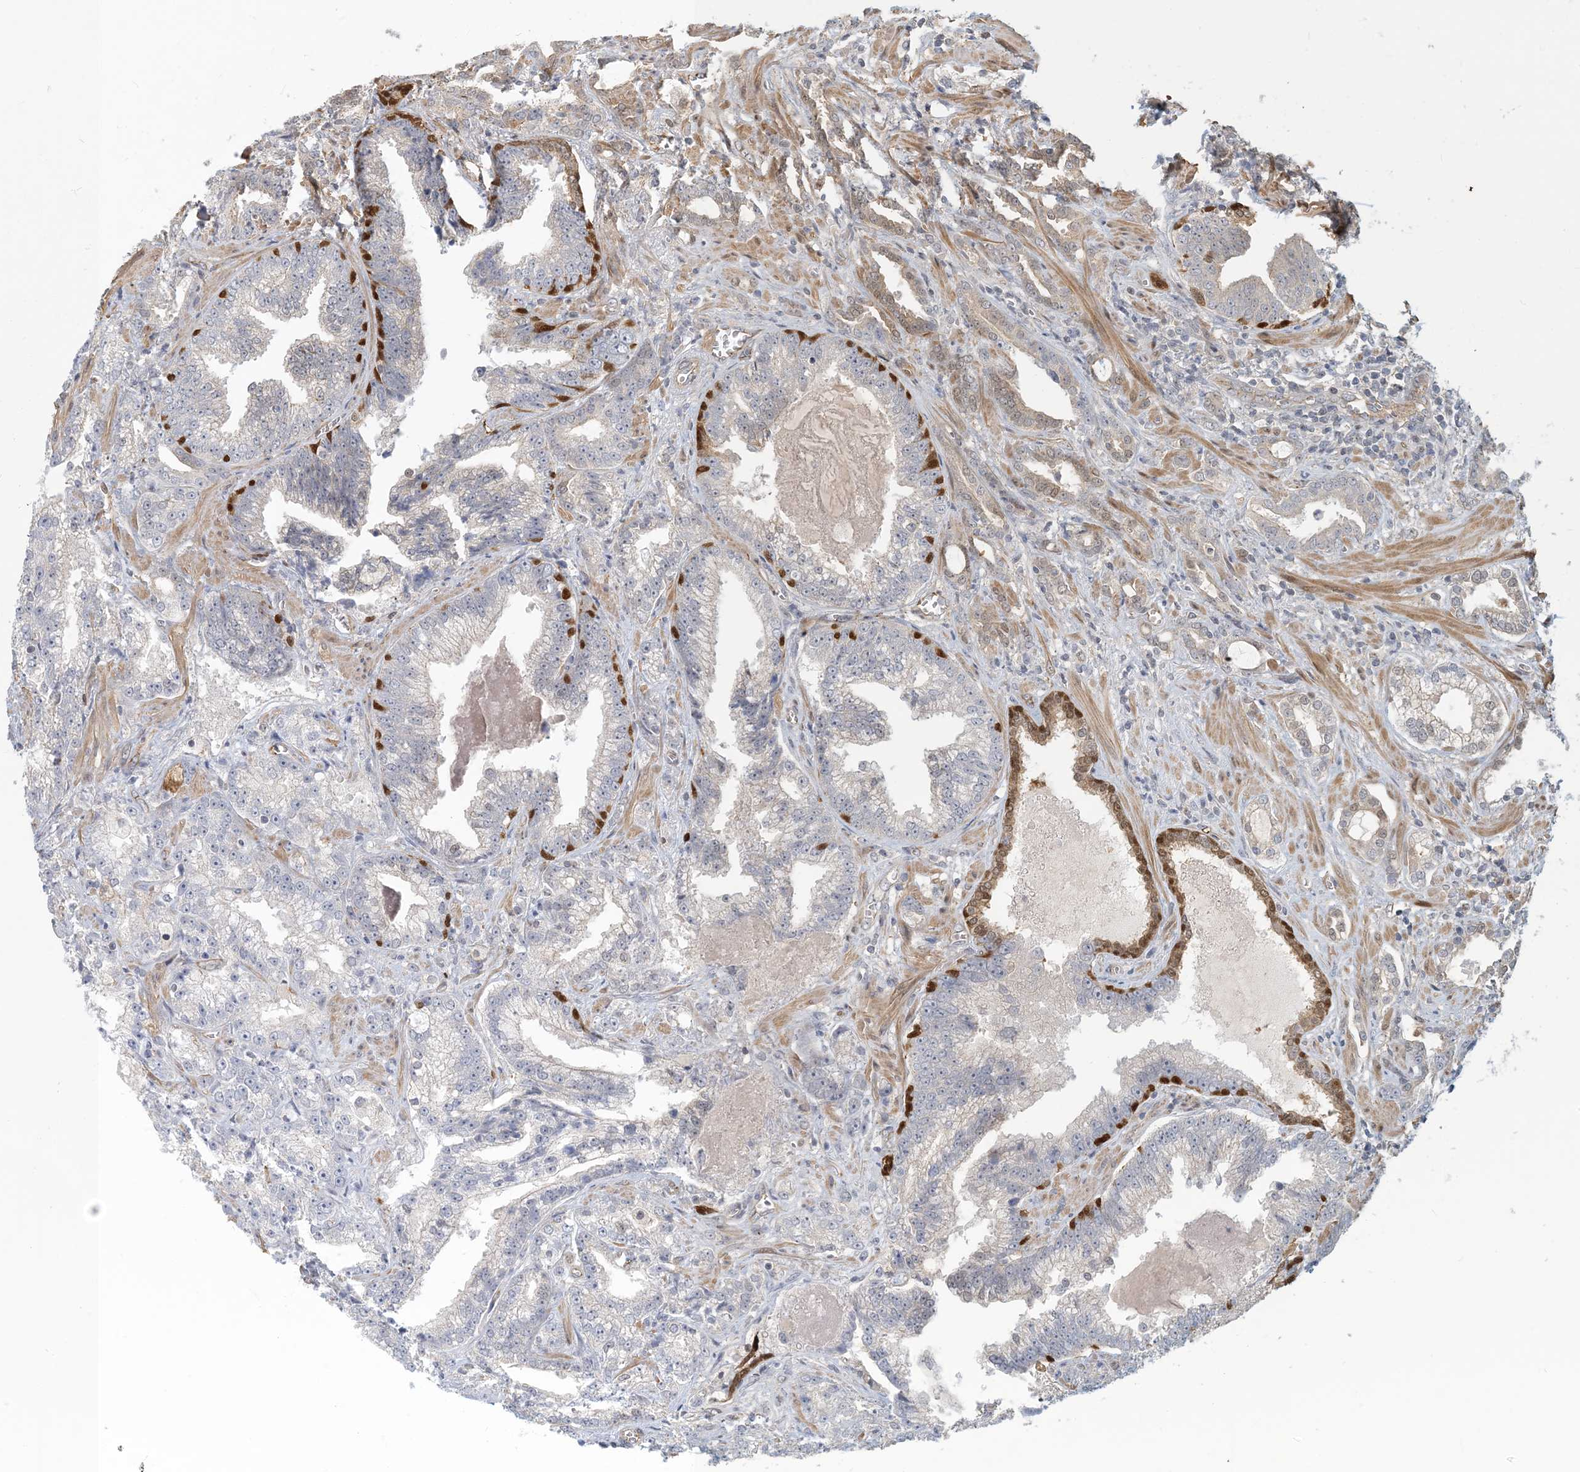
{"staining": {"intensity": "negative", "quantity": "none", "location": "none"}, "tissue": "prostate cancer", "cell_type": "Tumor cells", "image_type": "cancer", "snomed": [{"axis": "morphology", "description": "Adenocarcinoma, High grade"}, {"axis": "topography", "description": "Prostate and seminal vesicle, NOS"}], "caption": "Image shows no significant protein staining in tumor cells of prostate cancer (high-grade adenocarcinoma).", "gene": "MAPKBP1", "patient": {"sex": "male", "age": 67}}